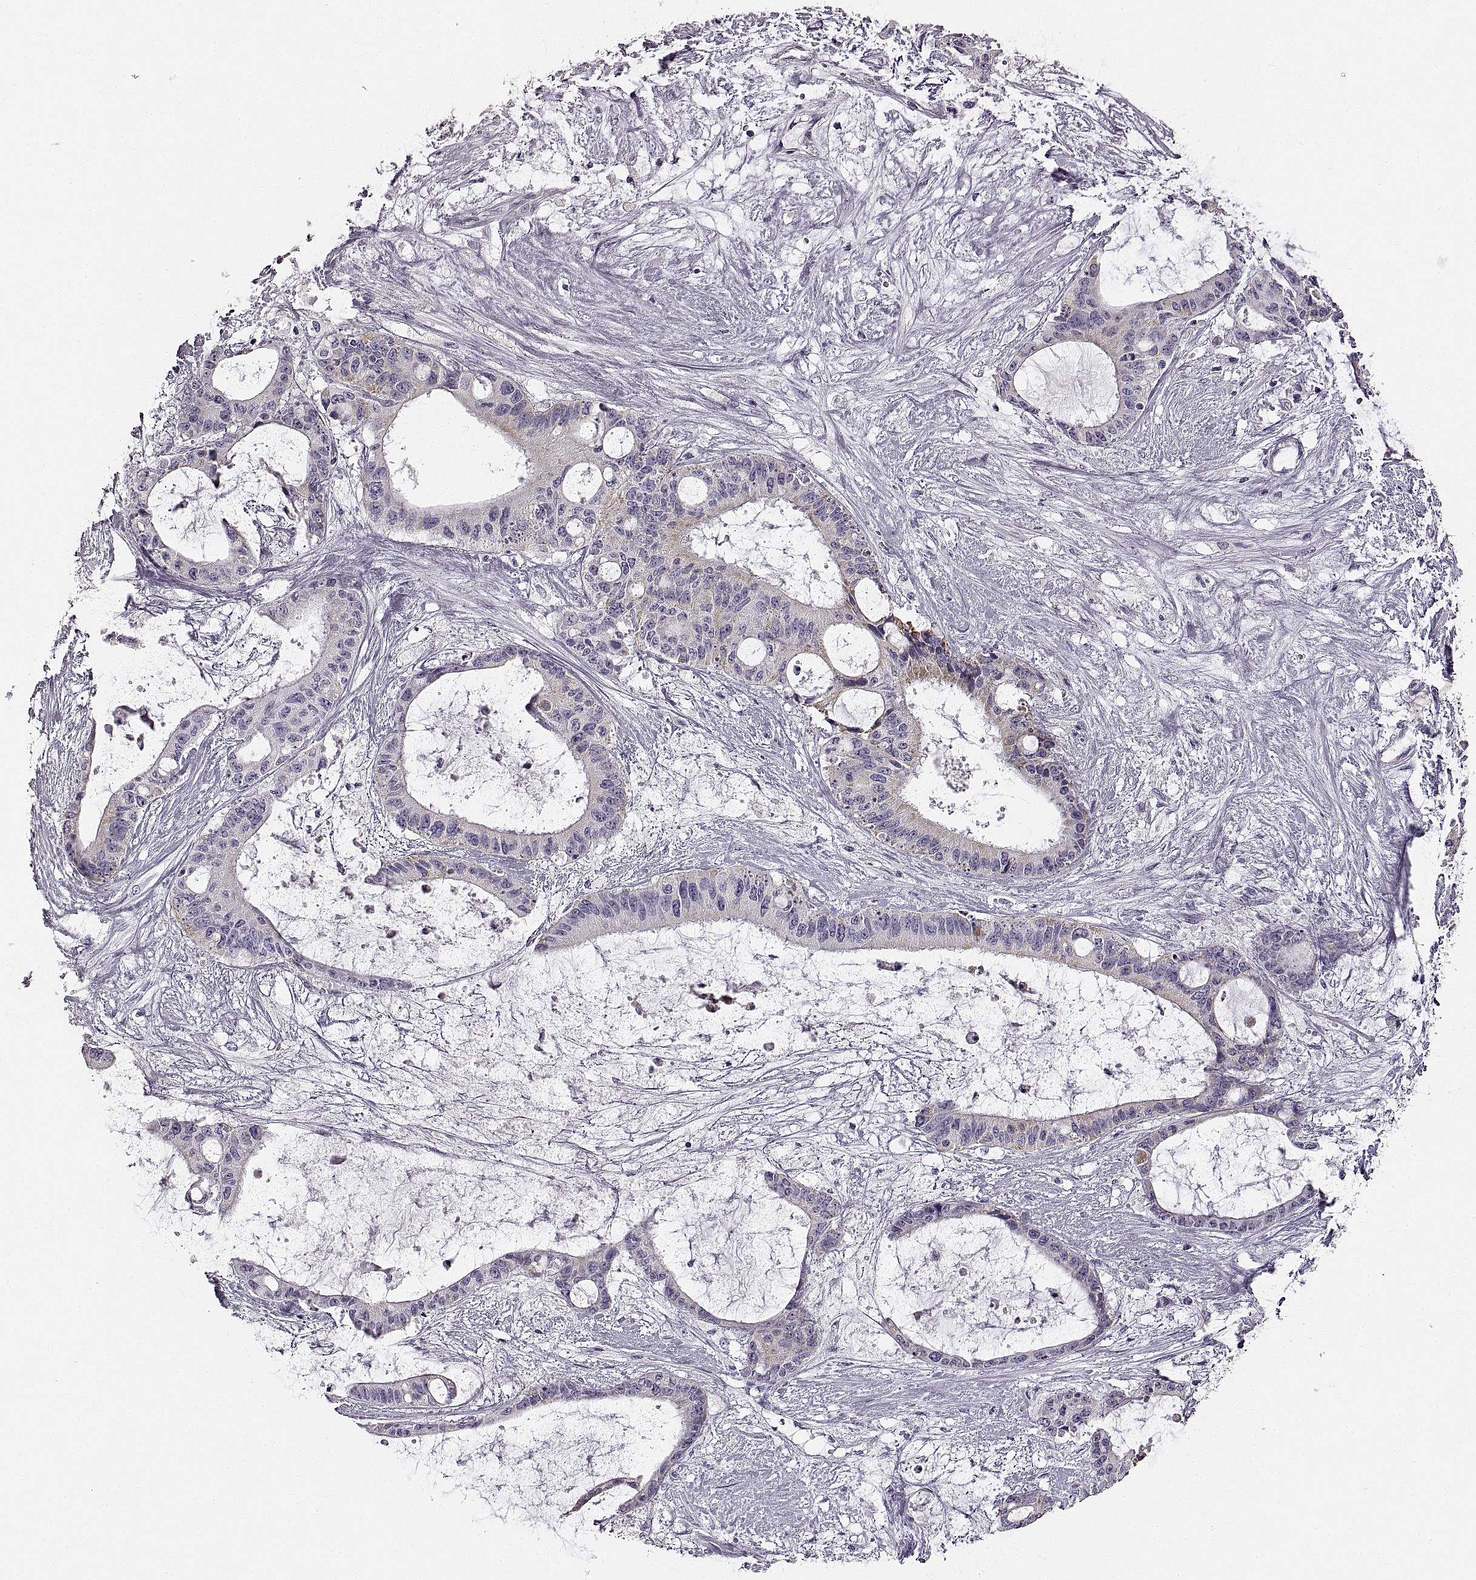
{"staining": {"intensity": "negative", "quantity": "none", "location": "none"}, "tissue": "liver cancer", "cell_type": "Tumor cells", "image_type": "cancer", "snomed": [{"axis": "morphology", "description": "Normal tissue, NOS"}, {"axis": "morphology", "description": "Cholangiocarcinoma"}, {"axis": "topography", "description": "Liver"}, {"axis": "topography", "description": "Peripheral nerve tissue"}], "caption": "DAB (3,3'-diaminobenzidine) immunohistochemical staining of human cholangiocarcinoma (liver) displays no significant staining in tumor cells.", "gene": "RDH13", "patient": {"sex": "female", "age": 73}}